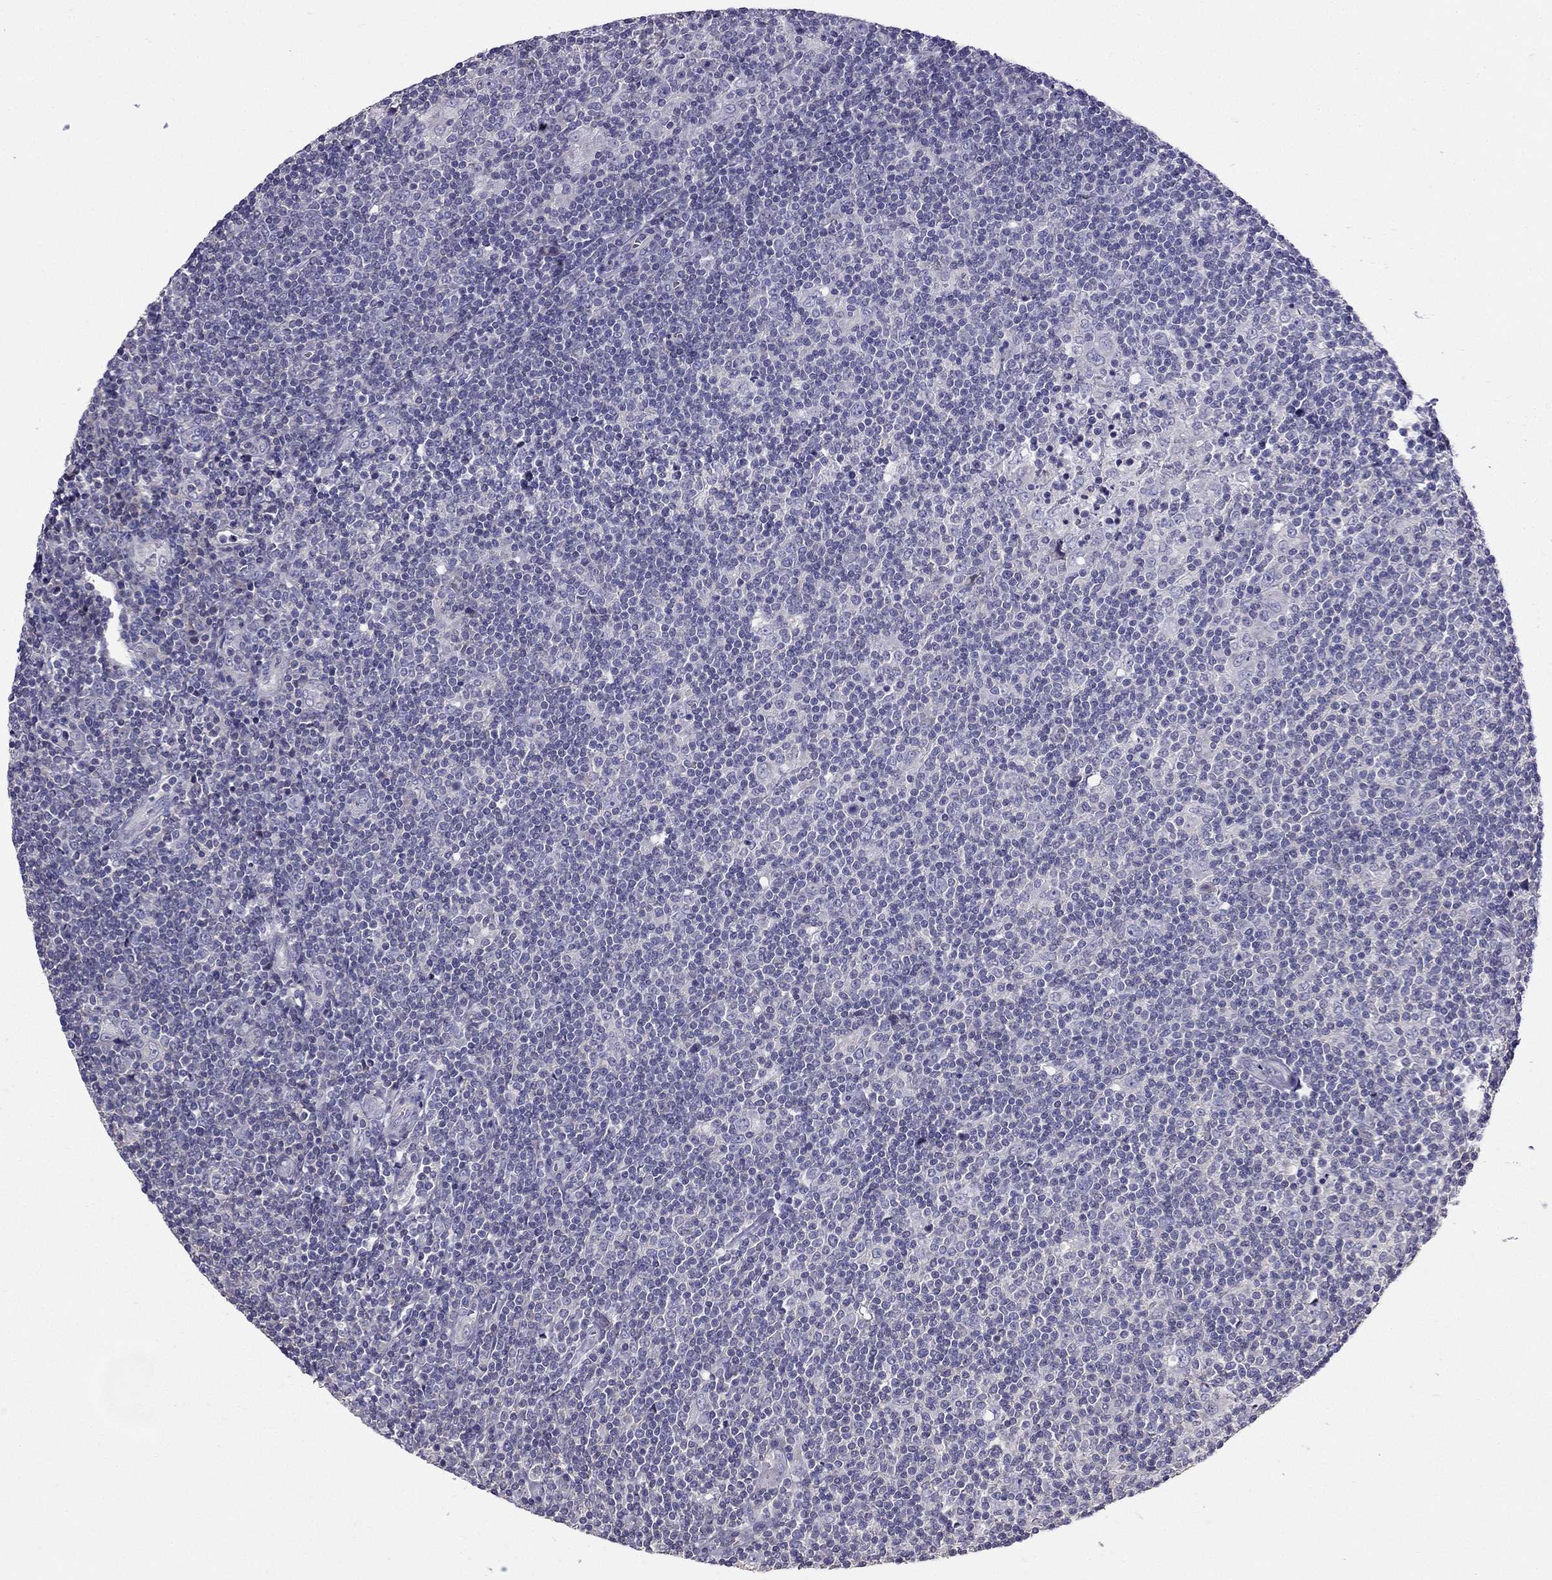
{"staining": {"intensity": "negative", "quantity": "none", "location": "none"}, "tissue": "lymphoma", "cell_type": "Tumor cells", "image_type": "cancer", "snomed": [{"axis": "morphology", "description": "Hodgkin's disease, NOS"}, {"axis": "topography", "description": "Lymph node"}], "caption": "An image of lymphoma stained for a protein shows no brown staining in tumor cells.", "gene": "AS3MT", "patient": {"sex": "male", "age": 40}}